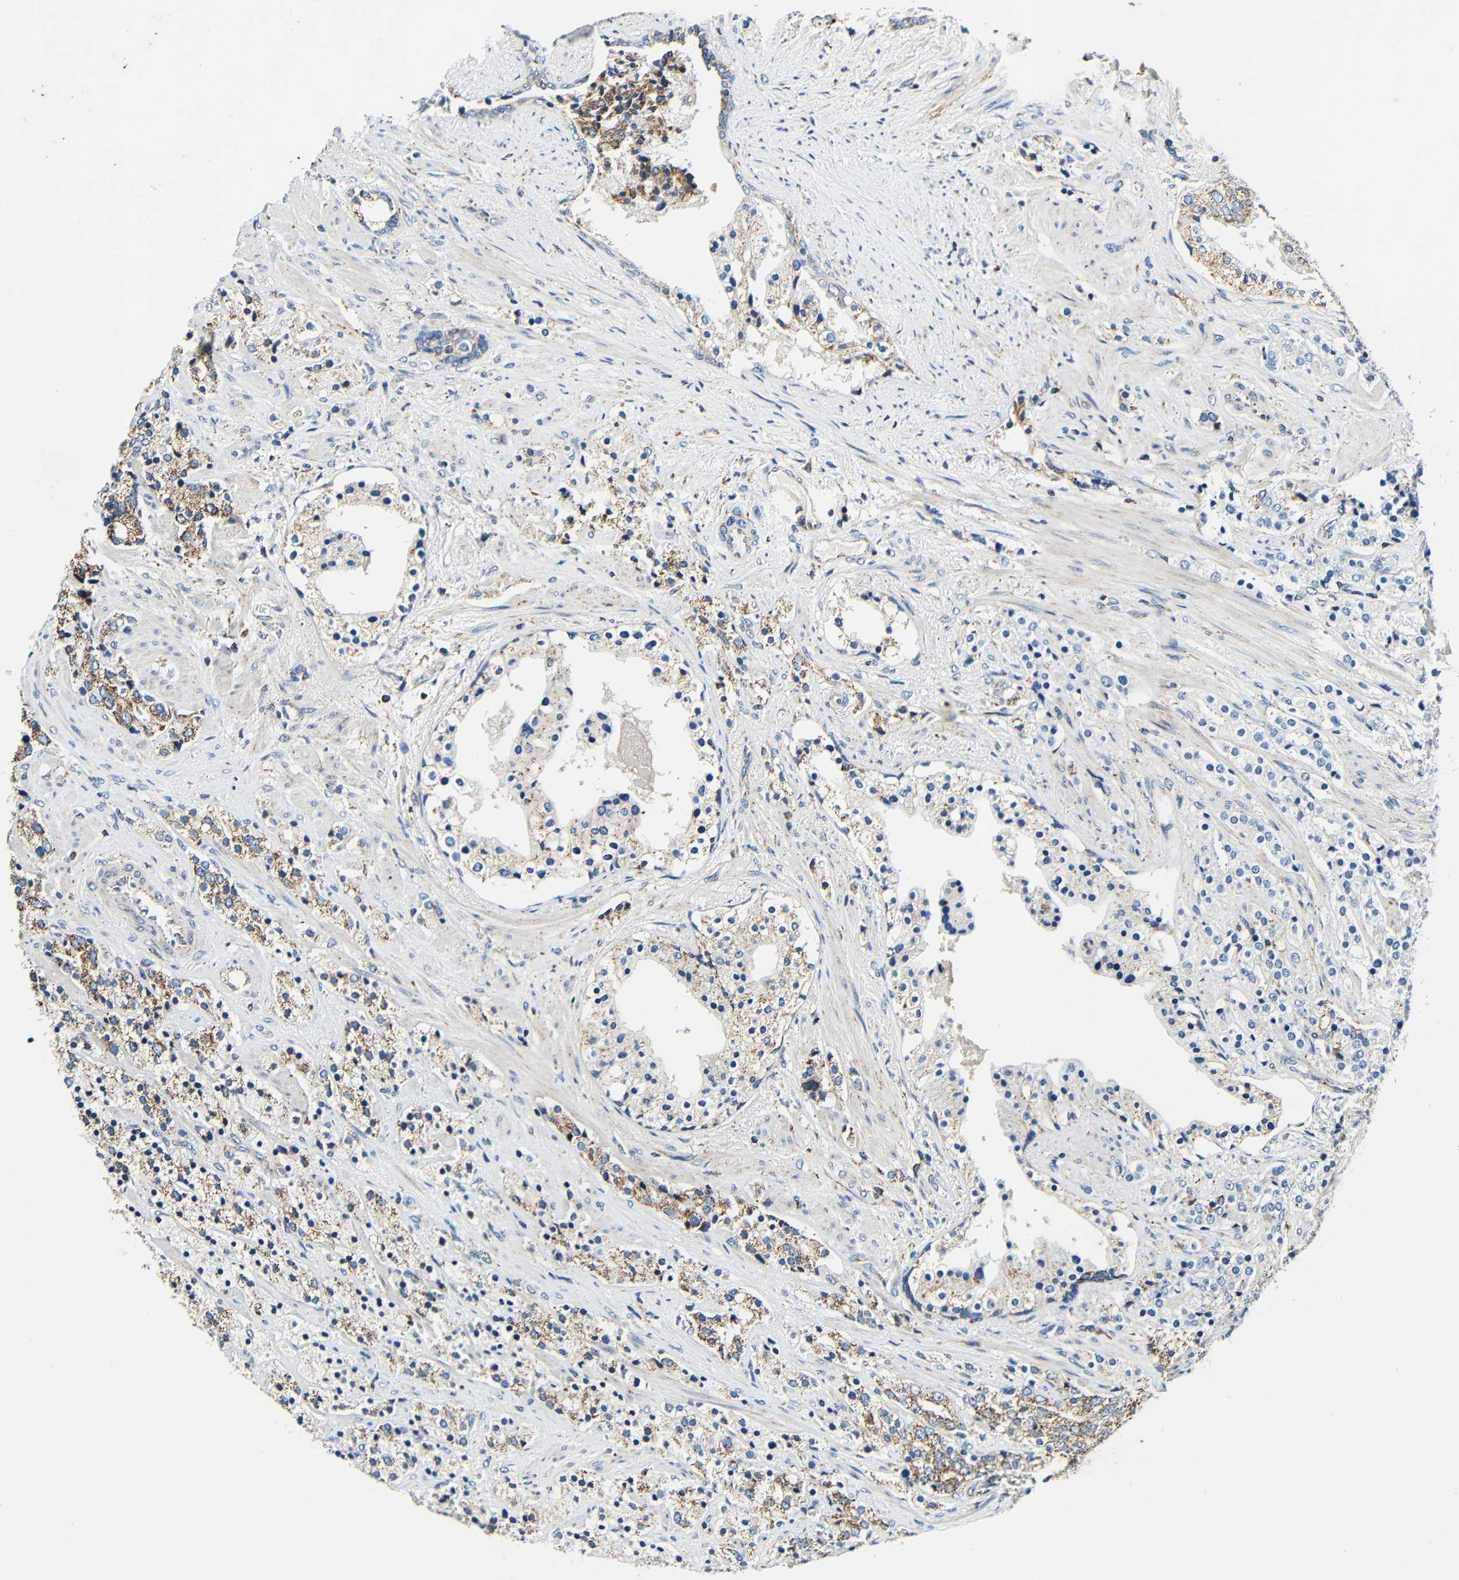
{"staining": {"intensity": "moderate", "quantity": ">75%", "location": "cytoplasmic/membranous"}, "tissue": "prostate cancer", "cell_type": "Tumor cells", "image_type": "cancer", "snomed": [{"axis": "morphology", "description": "Adenocarcinoma, Medium grade"}, {"axis": "topography", "description": "Prostate"}], "caption": "Prostate adenocarcinoma (medium-grade) tissue displays moderate cytoplasmic/membranous positivity in about >75% of tumor cells, visualized by immunohistochemistry. (DAB (3,3'-diaminobenzidine) IHC with brightfield microscopy, high magnification).", "gene": "GALNT18", "patient": {"sex": "male", "age": 70}}